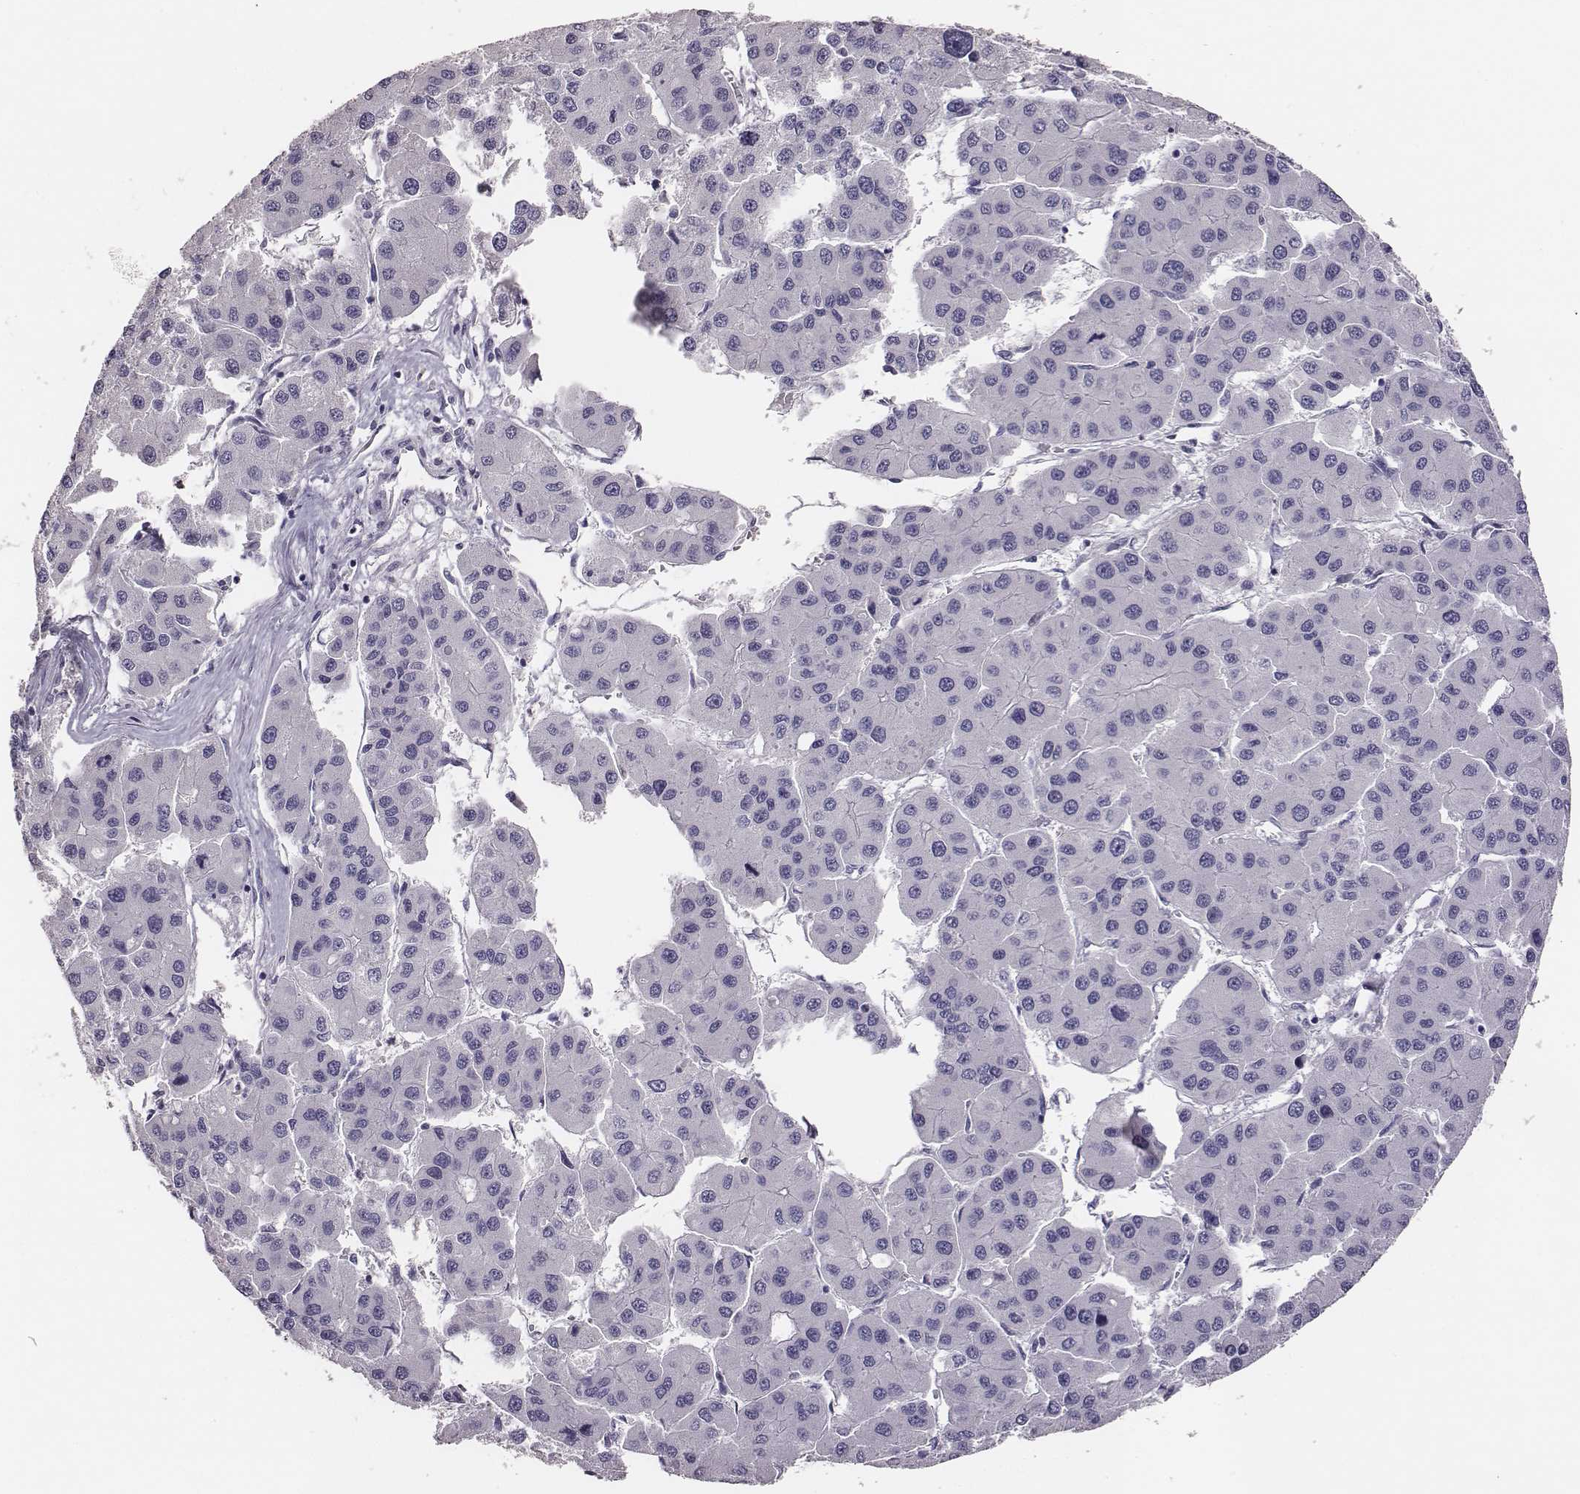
{"staining": {"intensity": "negative", "quantity": "none", "location": "none"}, "tissue": "liver cancer", "cell_type": "Tumor cells", "image_type": "cancer", "snomed": [{"axis": "morphology", "description": "Carcinoma, Hepatocellular, NOS"}, {"axis": "topography", "description": "Liver"}], "caption": "This is a photomicrograph of immunohistochemistry (IHC) staining of hepatocellular carcinoma (liver), which shows no expression in tumor cells. (DAB (3,3'-diaminobenzidine) immunohistochemistry (IHC) visualized using brightfield microscopy, high magnification).", "gene": "GUCA1A", "patient": {"sex": "male", "age": 73}}